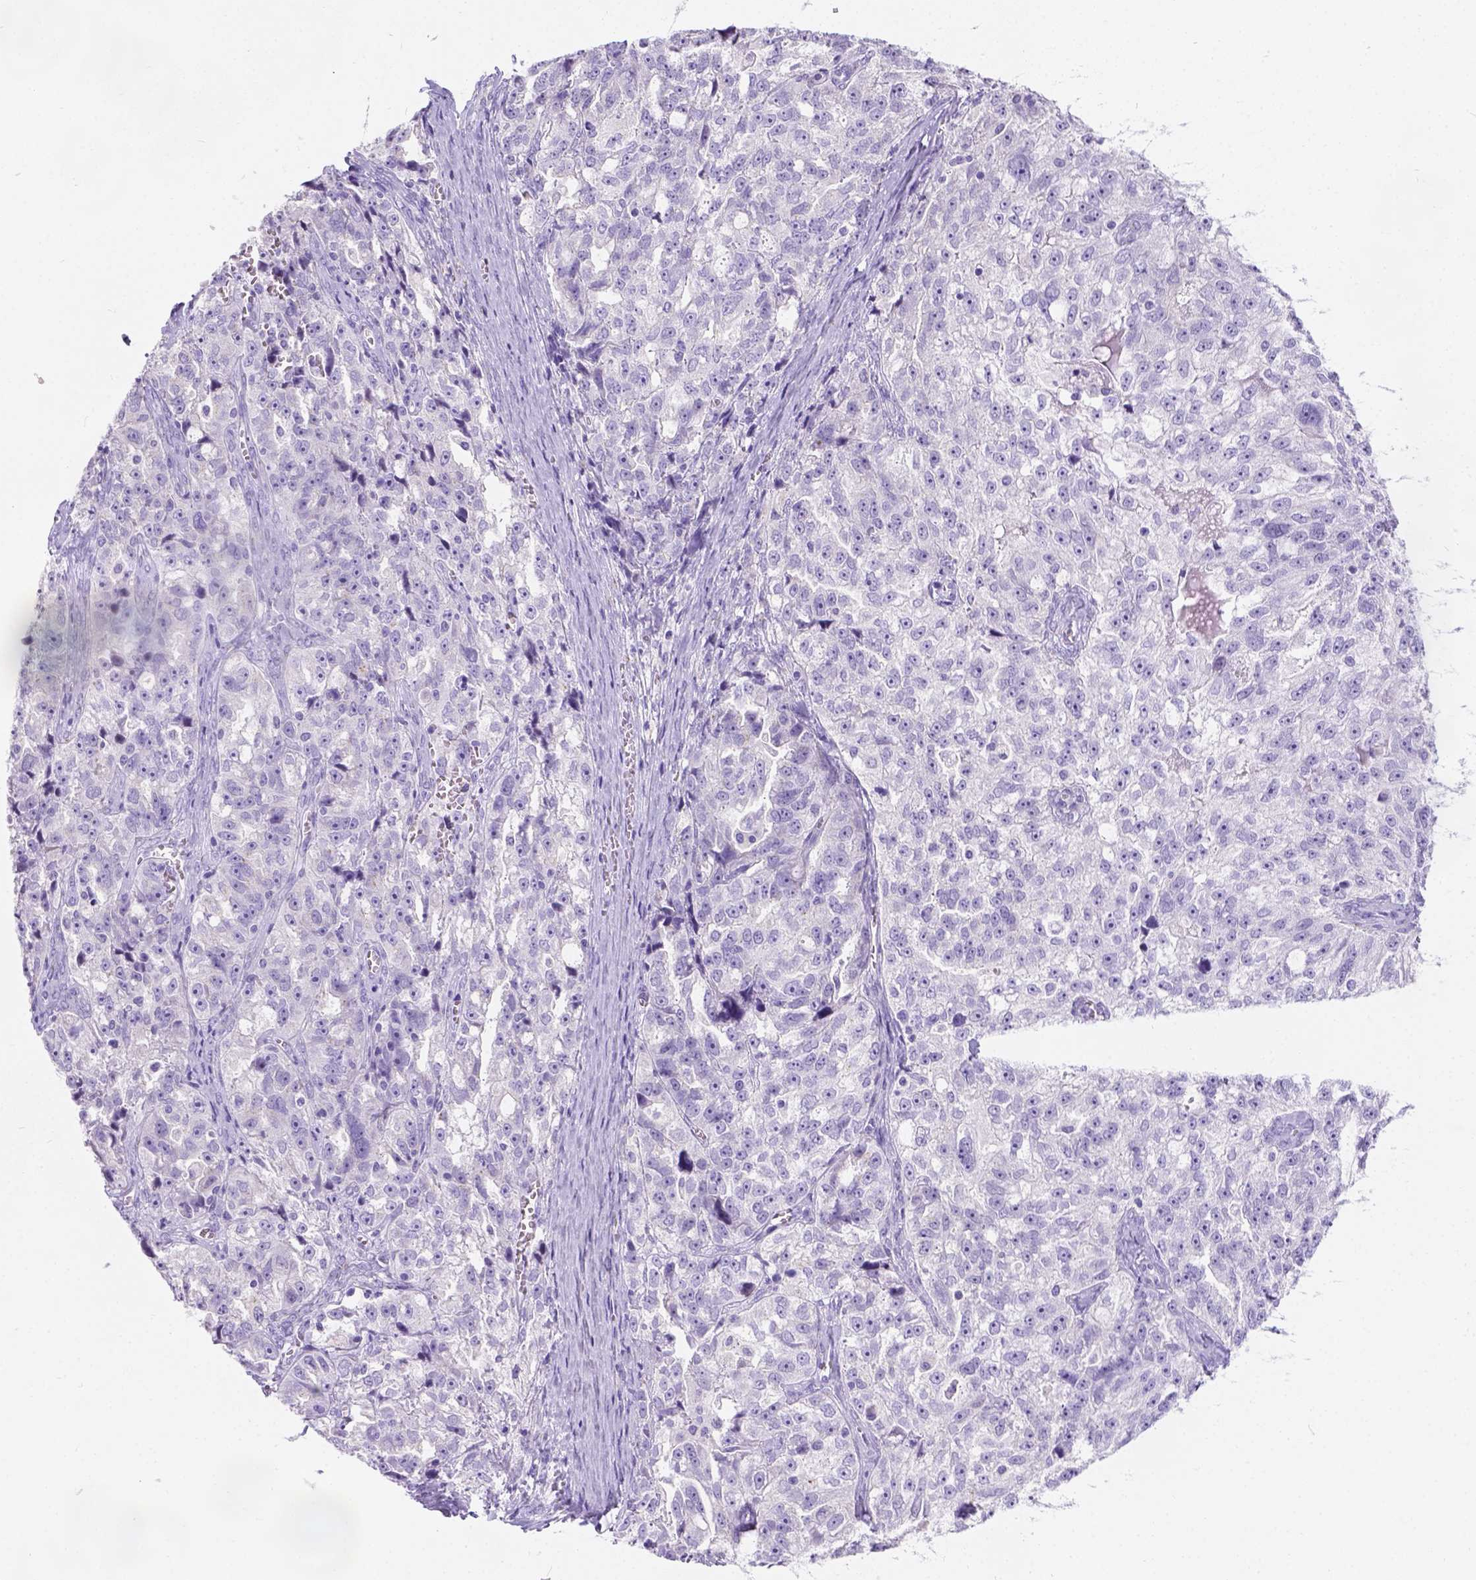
{"staining": {"intensity": "negative", "quantity": "none", "location": "none"}, "tissue": "ovarian cancer", "cell_type": "Tumor cells", "image_type": "cancer", "snomed": [{"axis": "morphology", "description": "Cystadenocarcinoma, serous, NOS"}, {"axis": "topography", "description": "Ovary"}], "caption": "The image exhibits no staining of tumor cells in ovarian cancer (serous cystadenocarcinoma).", "gene": "PHF7", "patient": {"sex": "female", "age": 51}}